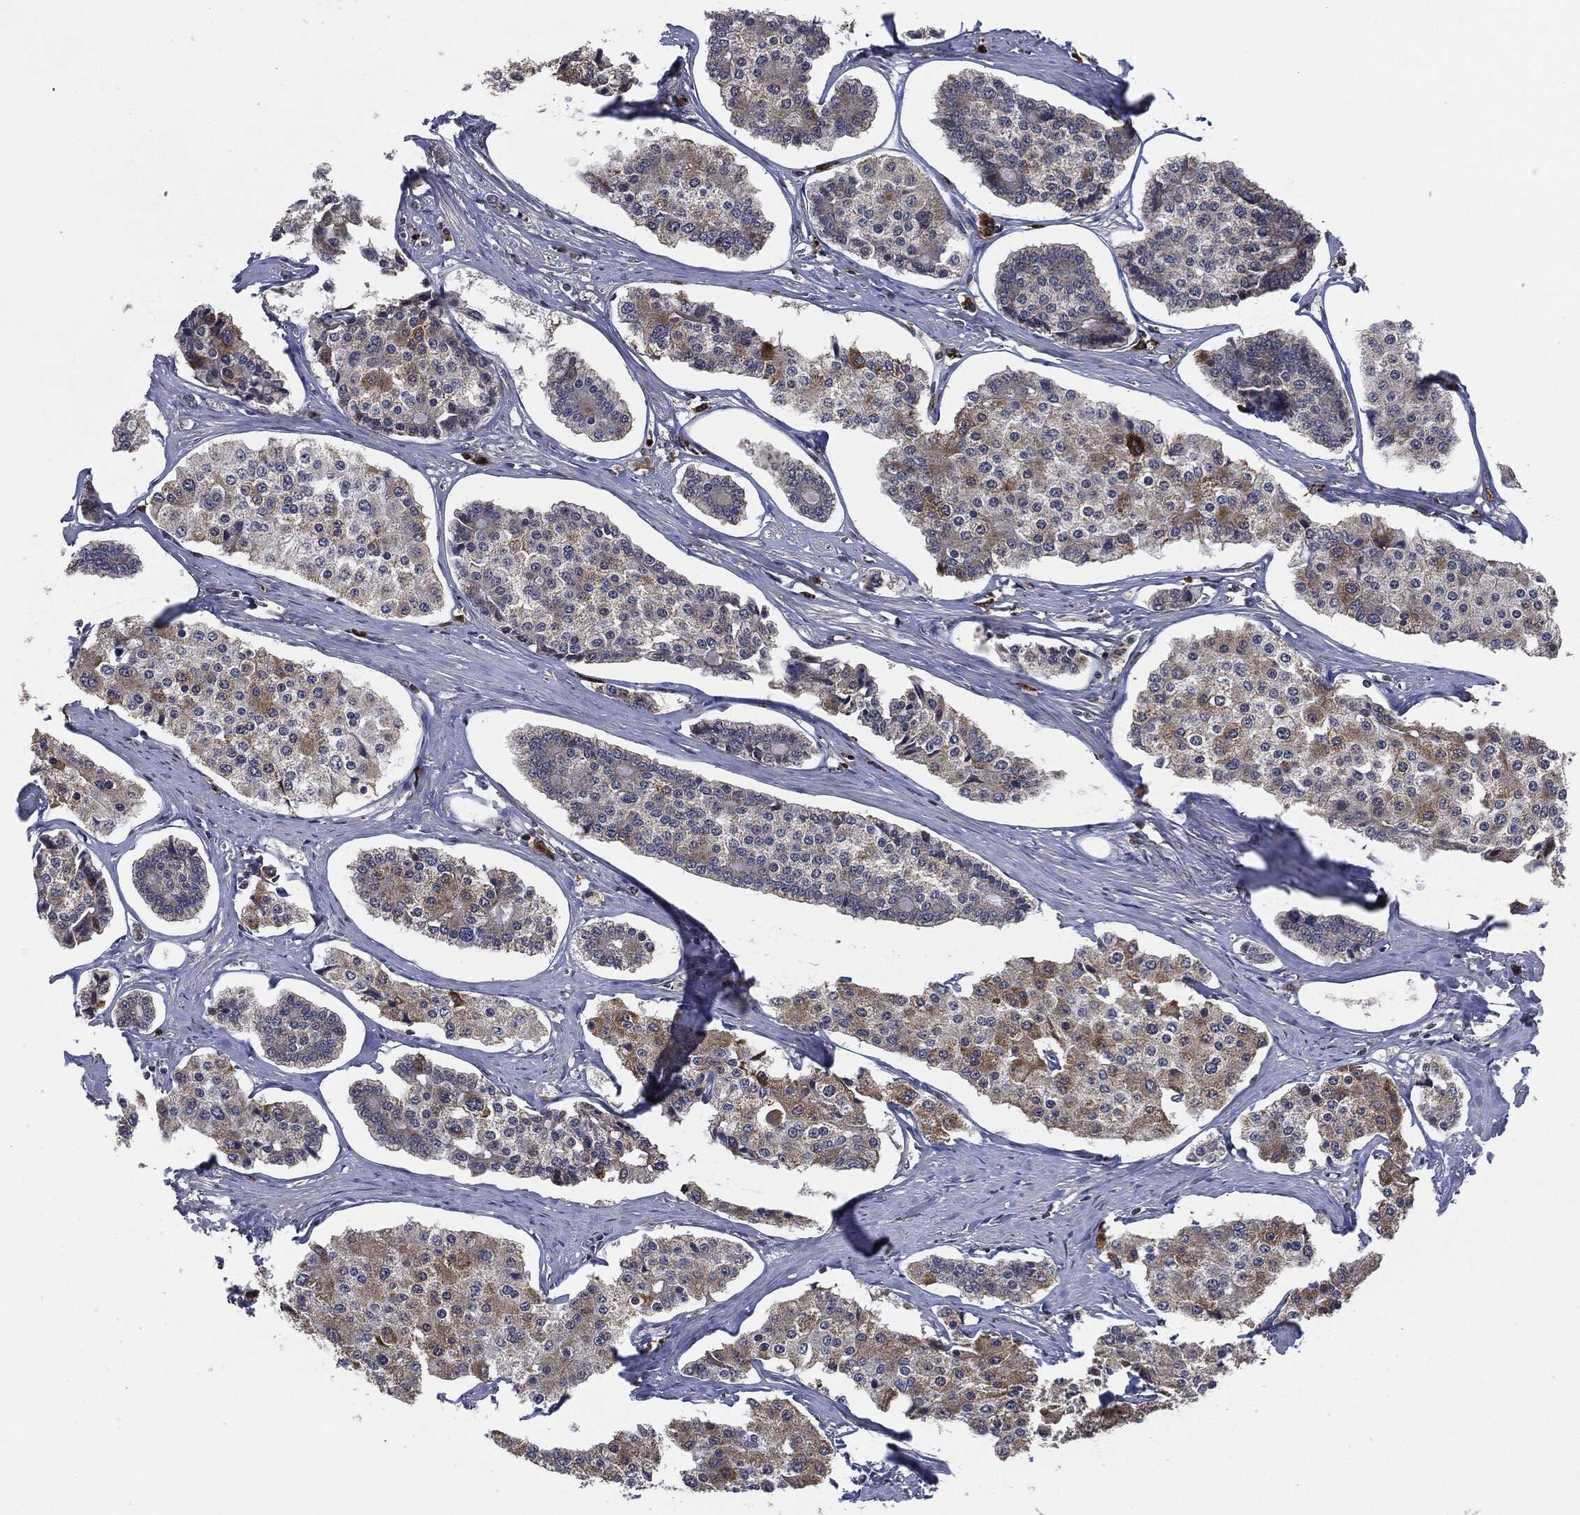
{"staining": {"intensity": "weak", "quantity": "25%-75%", "location": "cytoplasmic/membranous"}, "tissue": "carcinoid", "cell_type": "Tumor cells", "image_type": "cancer", "snomed": [{"axis": "morphology", "description": "Carcinoid, malignant, NOS"}, {"axis": "topography", "description": "Small intestine"}], "caption": "Immunohistochemical staining of human carcinoid (malignant) demonstrates low levels of weak cytoplasmic/membranous expression in about 25%-75% of tumor cells.", "gene": "TMEM11", "patient": {"sex": "female", "age": 65}}